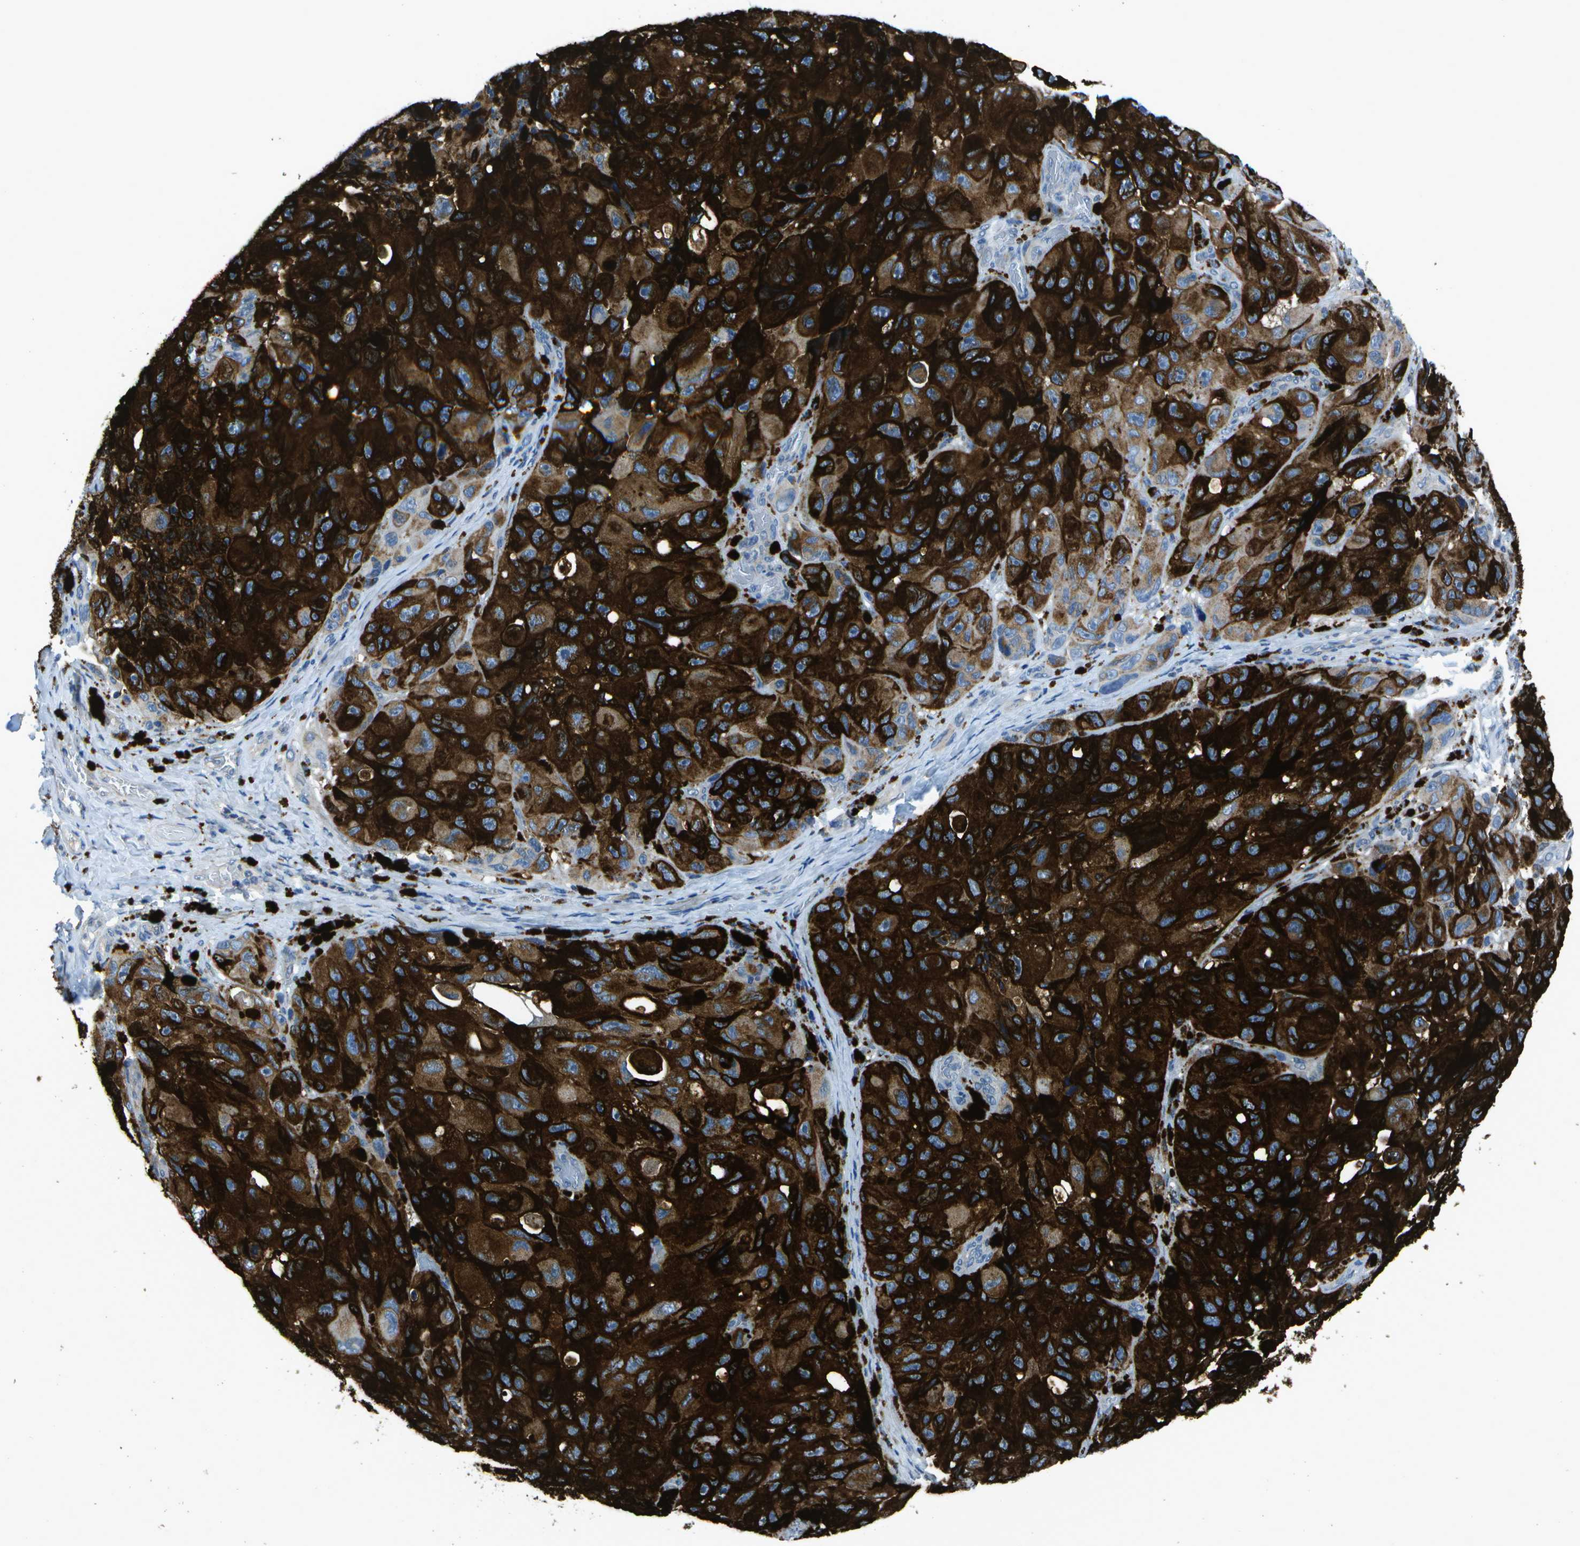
{"staining": {"intensity": "strong", "quantity": ">75%", "location": "cytoplasmic/membranous"}, "tissue": "melanoma", "cell_type": "Tumor cells", "image_type": "cancer", "snomed": [{"axis": "morphology", "description": "Malignant melanoma, NOS"}, {"axis": "topography", "description": "Skin"}], "caption": "The photomicrograph reveals staining of melanoma, revealing strong cytoplasmic/membranous protein positivity (brown color) within tumor cells. The protein is stained brown, and the nuclei are stained in blue (DAB IHC with brightfield microscopy, high magnification).", "gene": "DCT", "patient": {"sex": "female", "age": 73}}